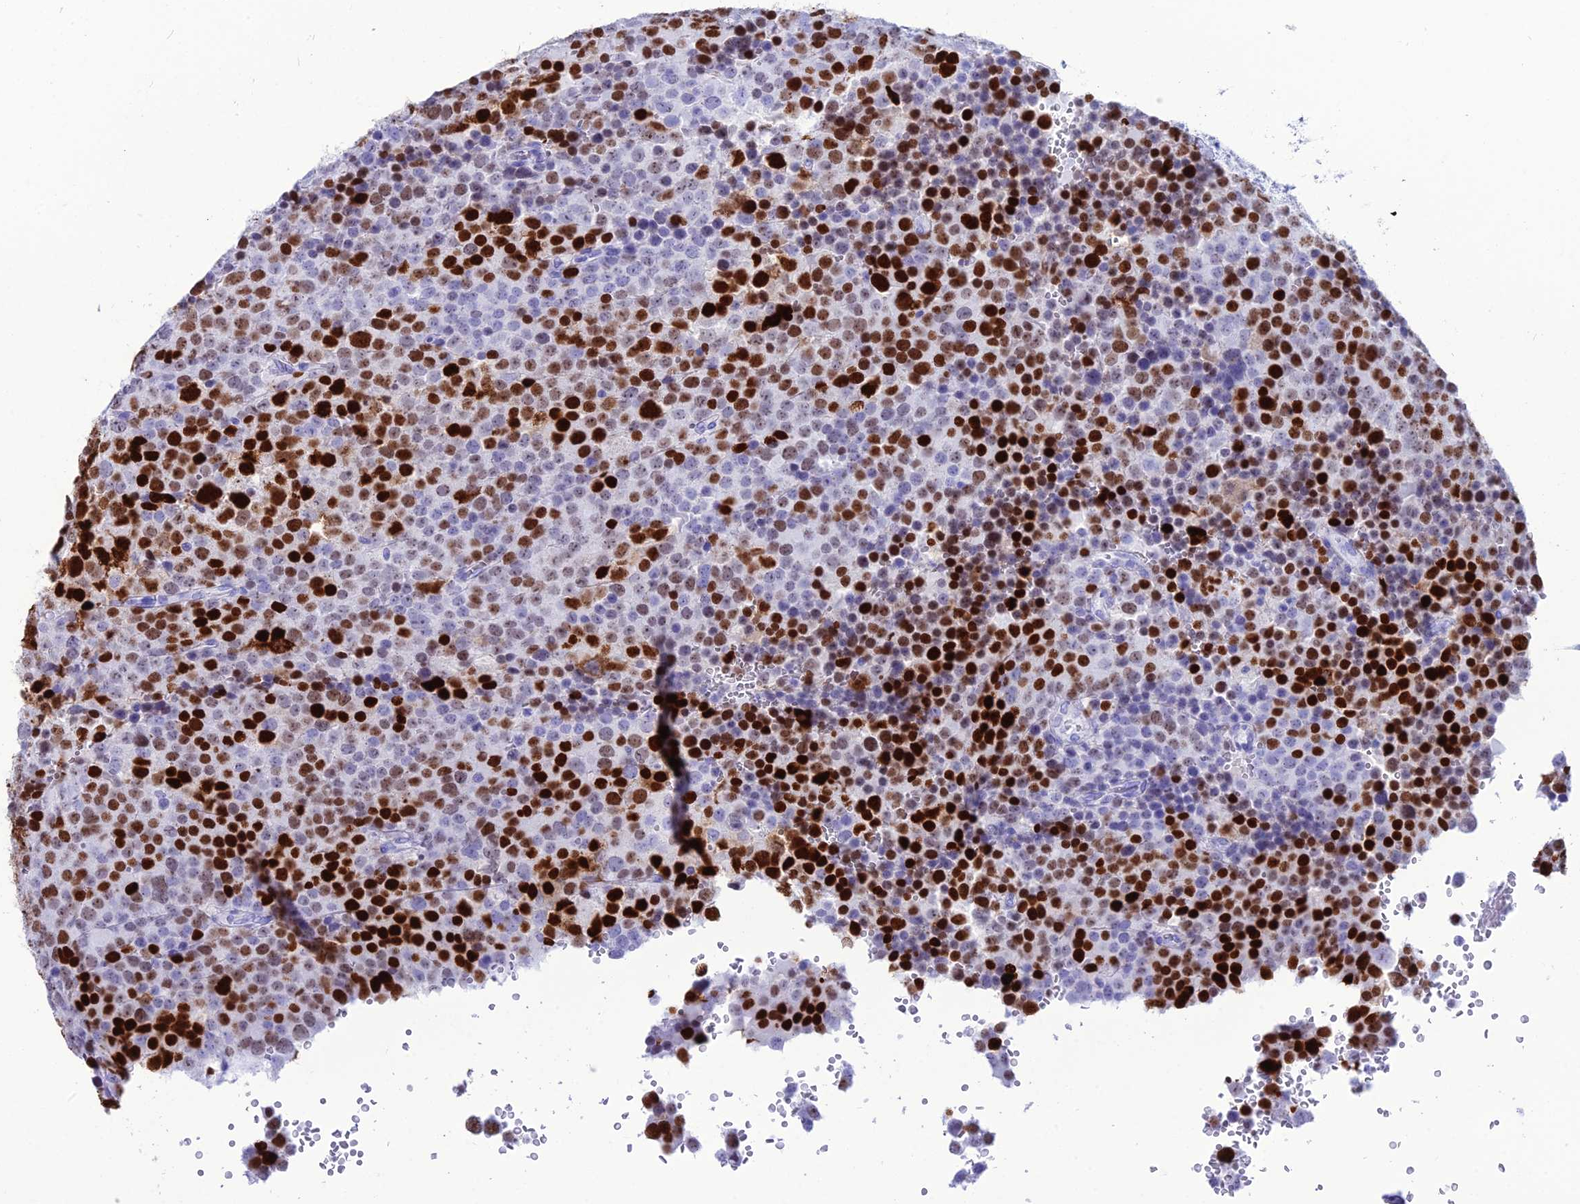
{"staining": {"intensity": "strong", "quantity": "25%-75%", "location": "nuclear"}, "tissue": "testis cancer", "cell_type": "Tumor cells", "image_type": "cancer", "snomed": [{"axis": "morphology", "description": "Seminoma, NOS"}, {"axis": "topography", "description": "Testis"}], "caption": "Protein expression analysis of seminoma (testis) displays strong nuclear staining in approximately 25%-75% of tumor cells. Using DAB (3,3'-diaminobenzidine) (brown) and hematoxylin (blue) stains, captured at high magnification using brightfield microscopy.", "gene": "PNMA5", "patient": {"sex": "male", "age": 71}}